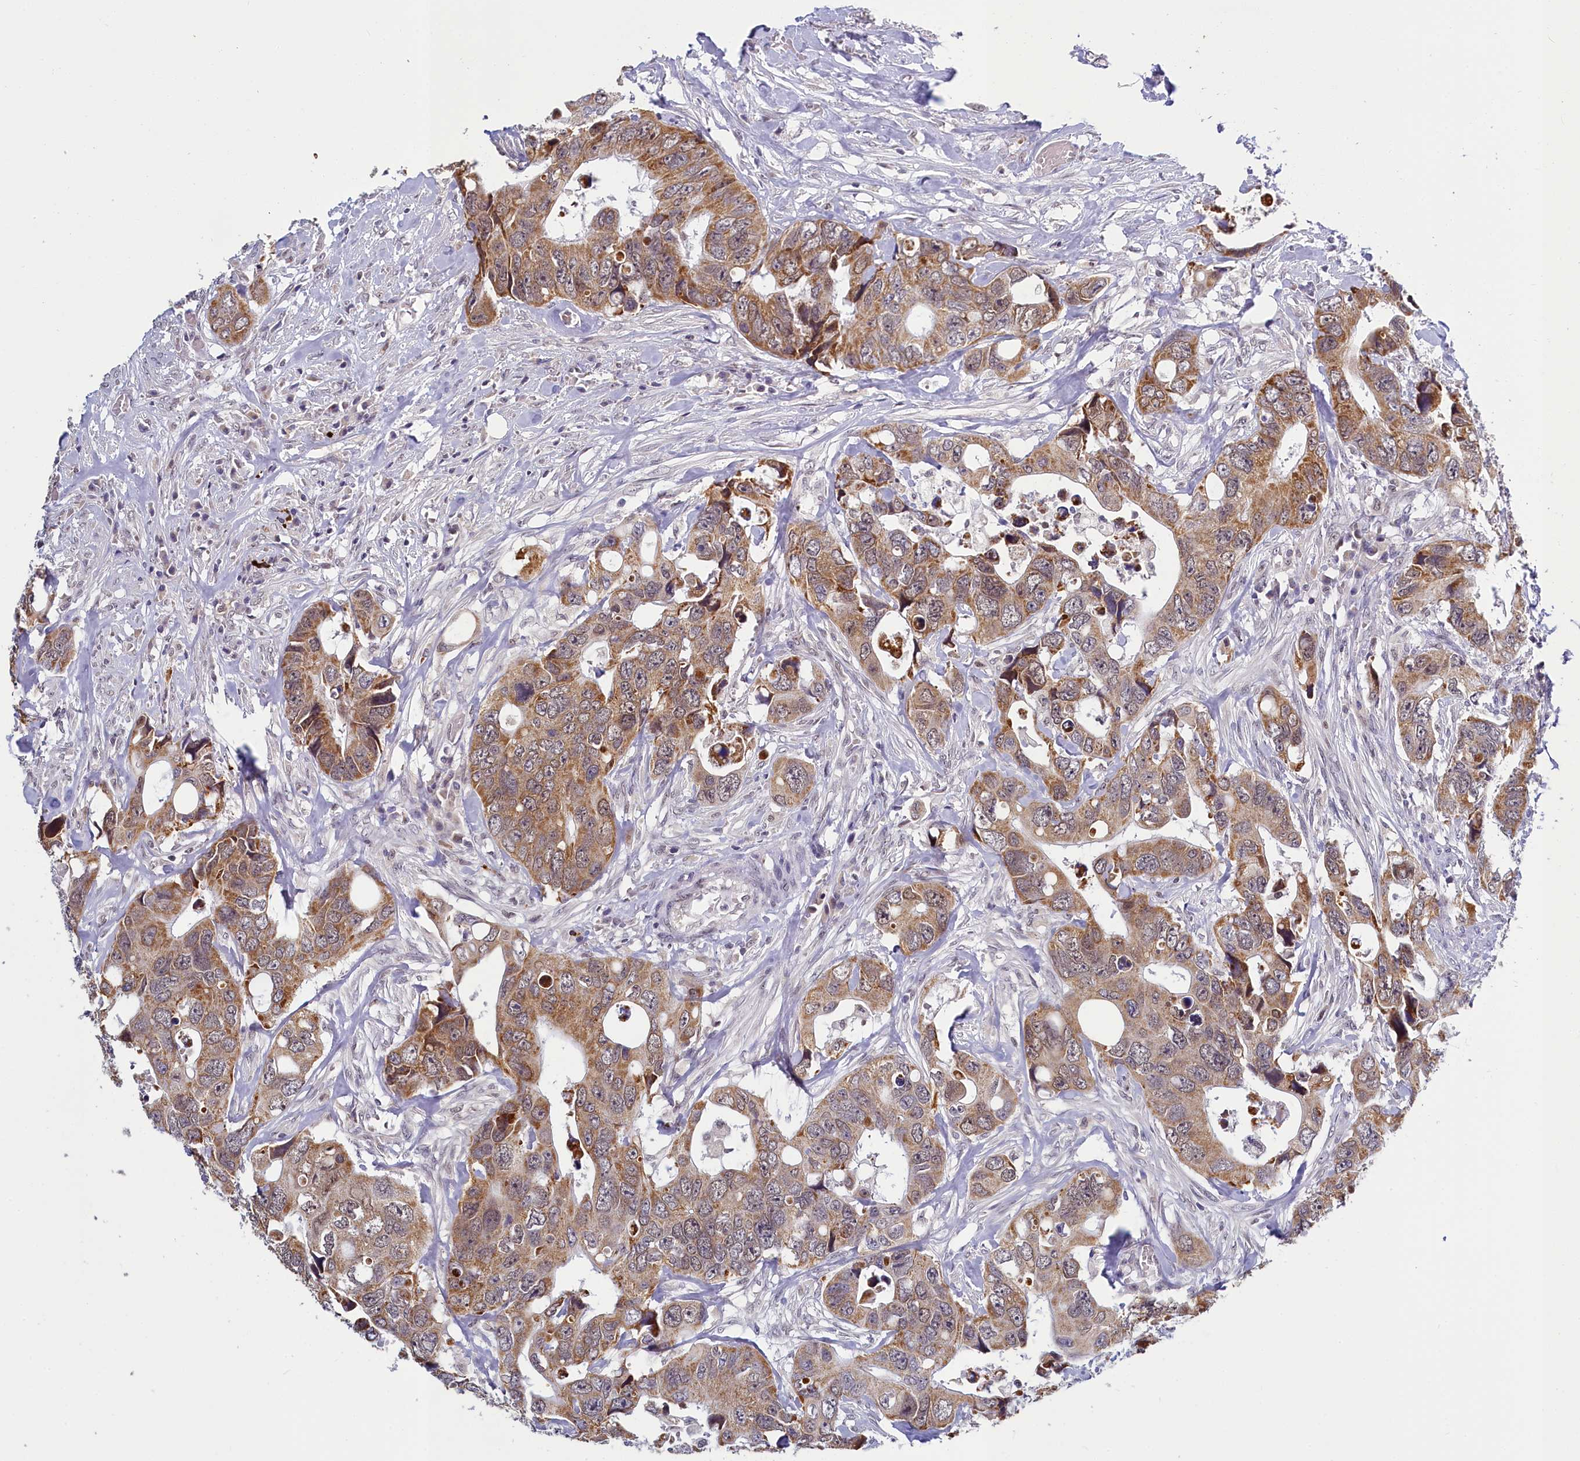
{"staining": {"intensity": "moderate", "quantity": ">75%", "location": "cytoplasmic/membranous"}, "tissue": "colorectal cancer", "cell_type": "Tumor cells", "image_type": "cancer", "snomed": [{"axis": "morphology", "description": "Adenocarcinoma, NOS"}, {"axis": "topography", "description": "Rectum"}], "caption": "IHC (DAB (3,3'-diaminobenzidine)) staining of human adenocarcinoma (colorectal) reveals moderate cytoplasmic/membranous protein positivity in approximately >75% of tumor cells.", "gene": "PPHLN1", "patient": {"sex": "male", "age": 57}}